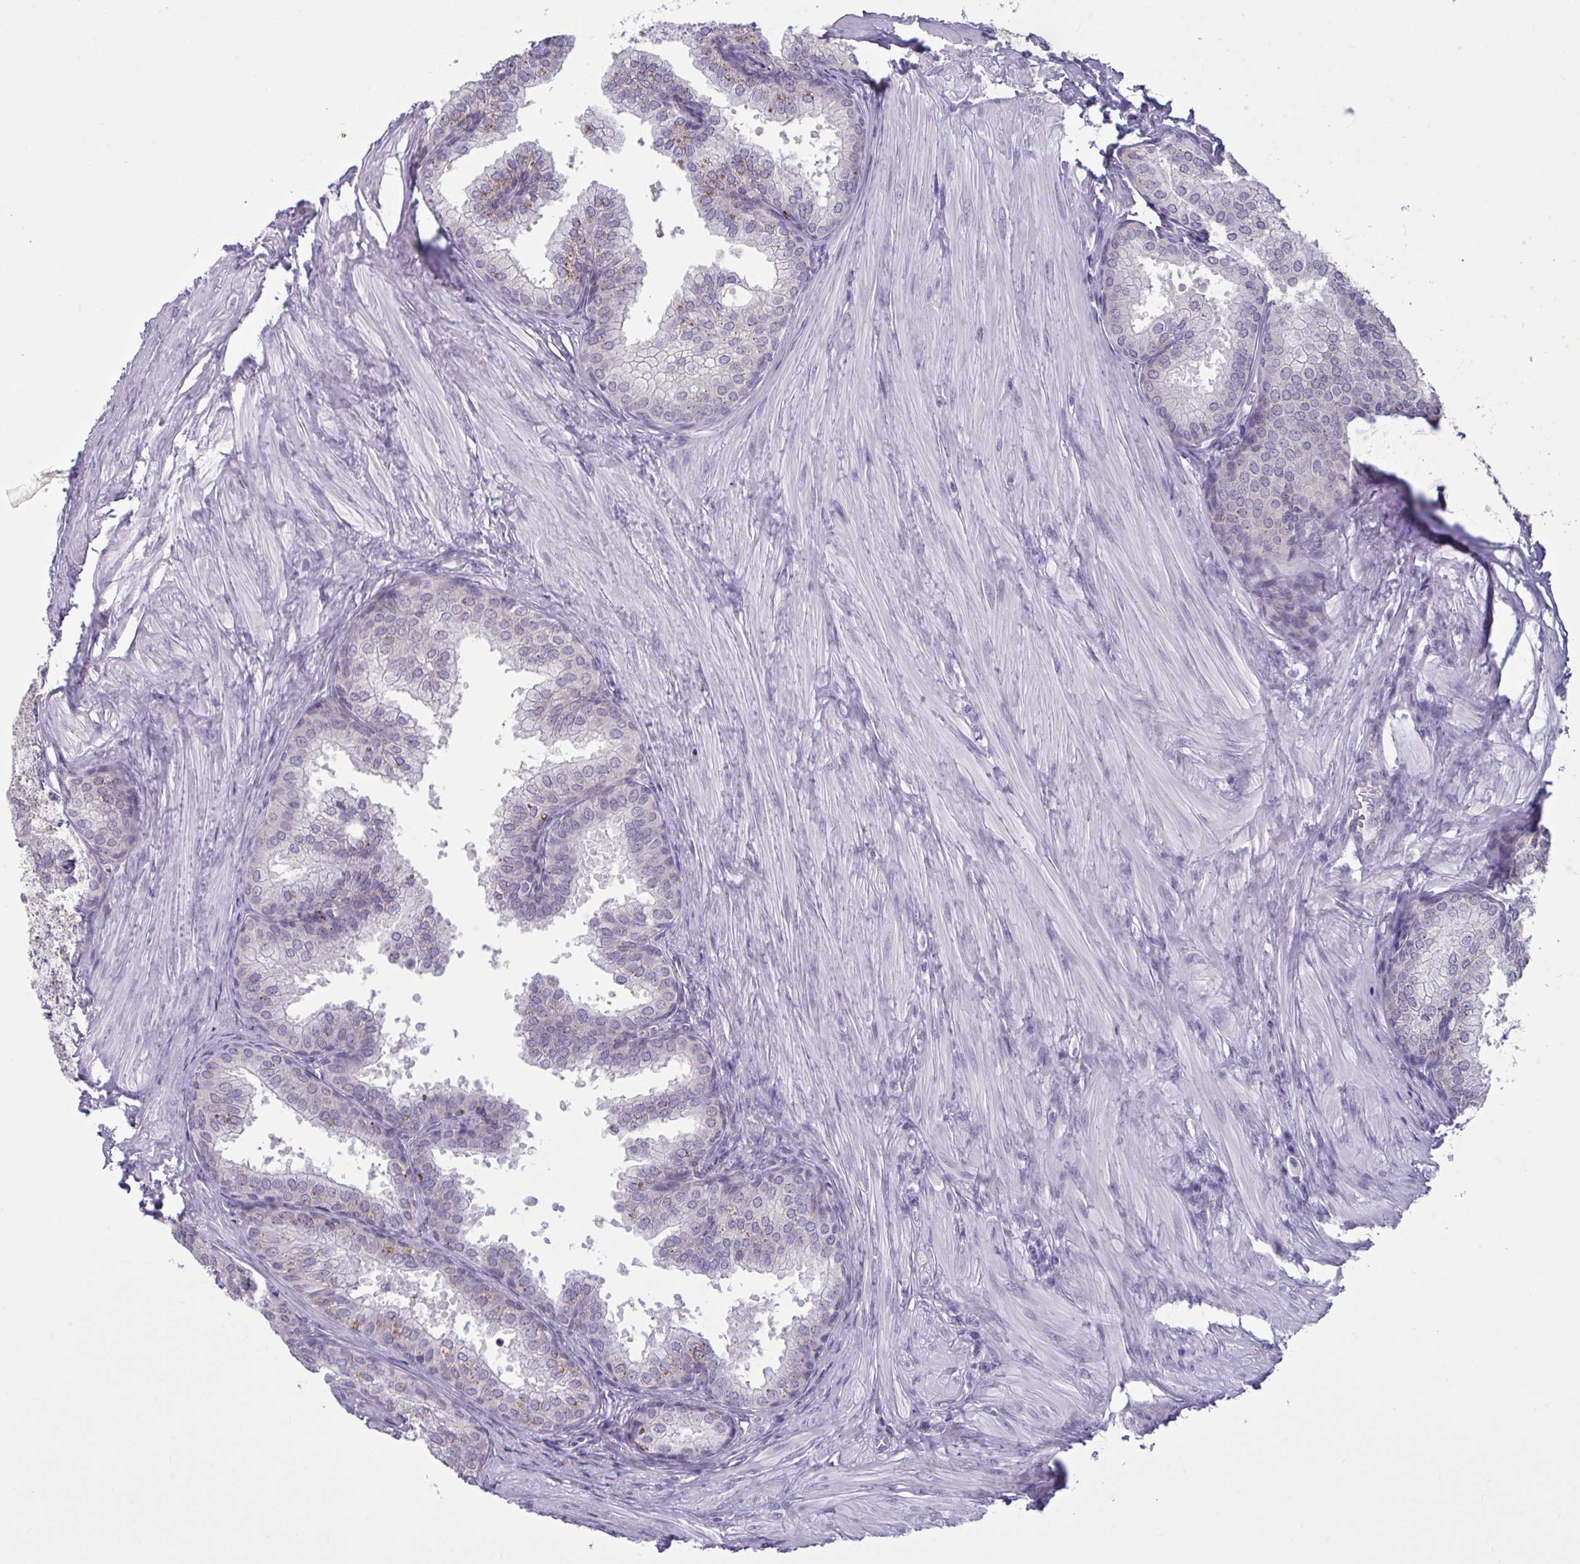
{"staining": {"intensity": "moderate", "quantity": "<25%", "location": "cytoplasmic/membranous"}, "tissue": "prostate", "cell_type": "Glandular cells", "image_type": "normal", "snomed": [{"axis": "morphology", "description": "Normal tissue, NOS"}, {"axis": "topography", "description": "Prostate"}, {"axis": "topography", "description": "Peripheral nerve tissue"}], "caption": "Protein staining of benign prostate displays moderate cytoplasmic/membranous staining in approximately <25% of glandular cells.", "gene": "TBC1D4", "patient": {"sex": "male", "age": 55}}